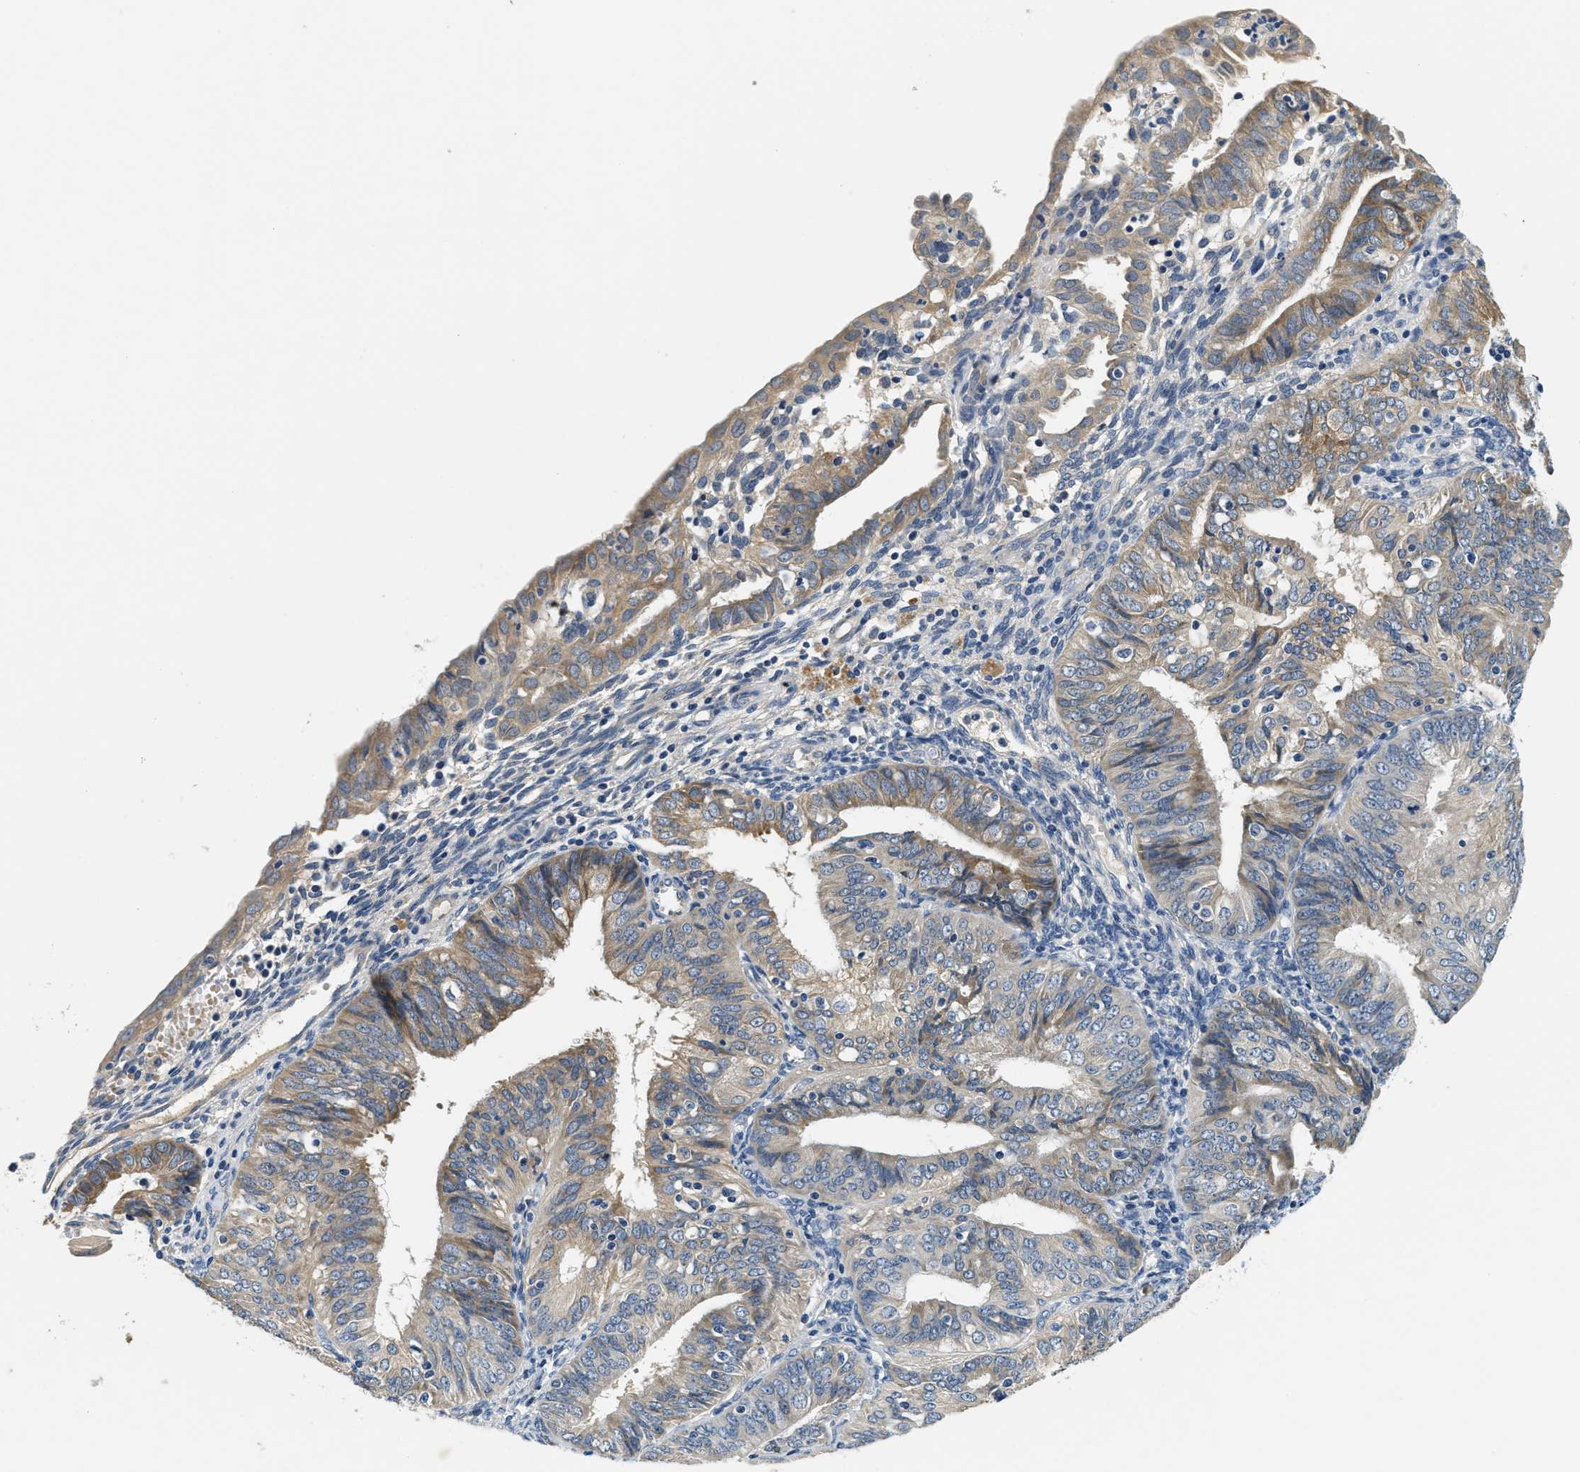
{"staining": {"intensity": "weak", "quantity": "25%-75%", "location": "cytoplasmic/membranous"}, "tissue": "endometrial cancer", "cell_type": "Tumor cells", "image_type": "cancer", "snomed": [{"axis": "morphology", "description": "Adenocarcinoma, NOS"}, {"axis": "topography", "description": "Endometrium"}], "caption": "Endometrial adenocarcinoma stained for a protein demonstrates weak cytoplasmic/membranous positivity in tumor cells. The staining is performed using DAB brown chromogen to label protein expression. The nuclei are counter-stained blue using hematoxylin.", "gene": "ALDH3A2", "patient": {"sex": "female", "age": 58}}